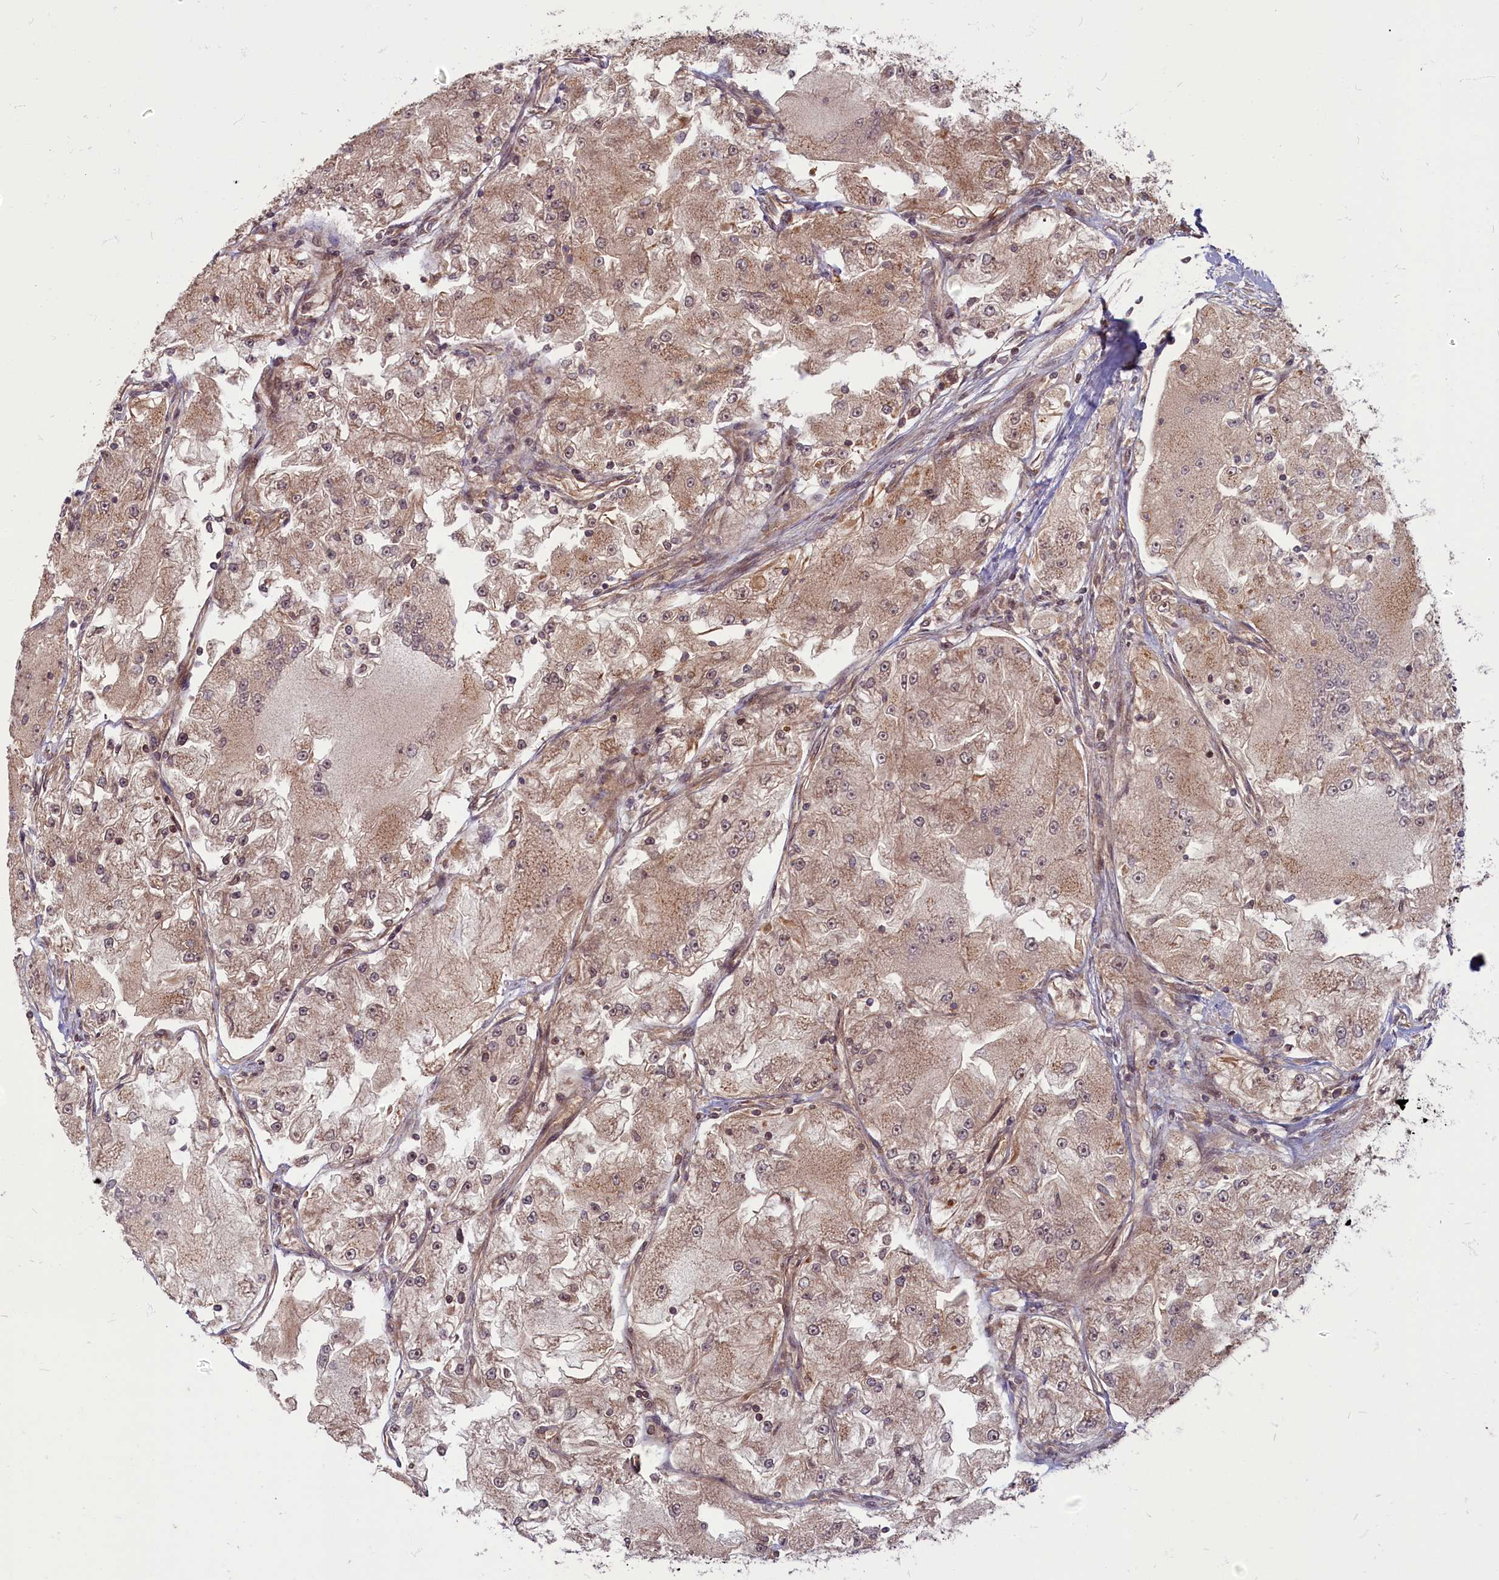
{"staining": {"intensity": "moderate", "quantity": ">75%", "location": "cytoplasmic/membranous"}, "tissue": "renal cancer", "cell_type": "Tumor cells", "image_type": "cancer", "snomed": [{"axis": "morphology", "description": "Adenocarcinoma, NOS"}, {"axis": "topography", "description": "Kidney"}], "caption": "IHC of renal cancer demonstrates medium levels of moderate cytoplasmic/membranous staining in about >75% of tumor cells.", "gene": "MYCBP", "patient": {"sex": "female", "age": 72}}